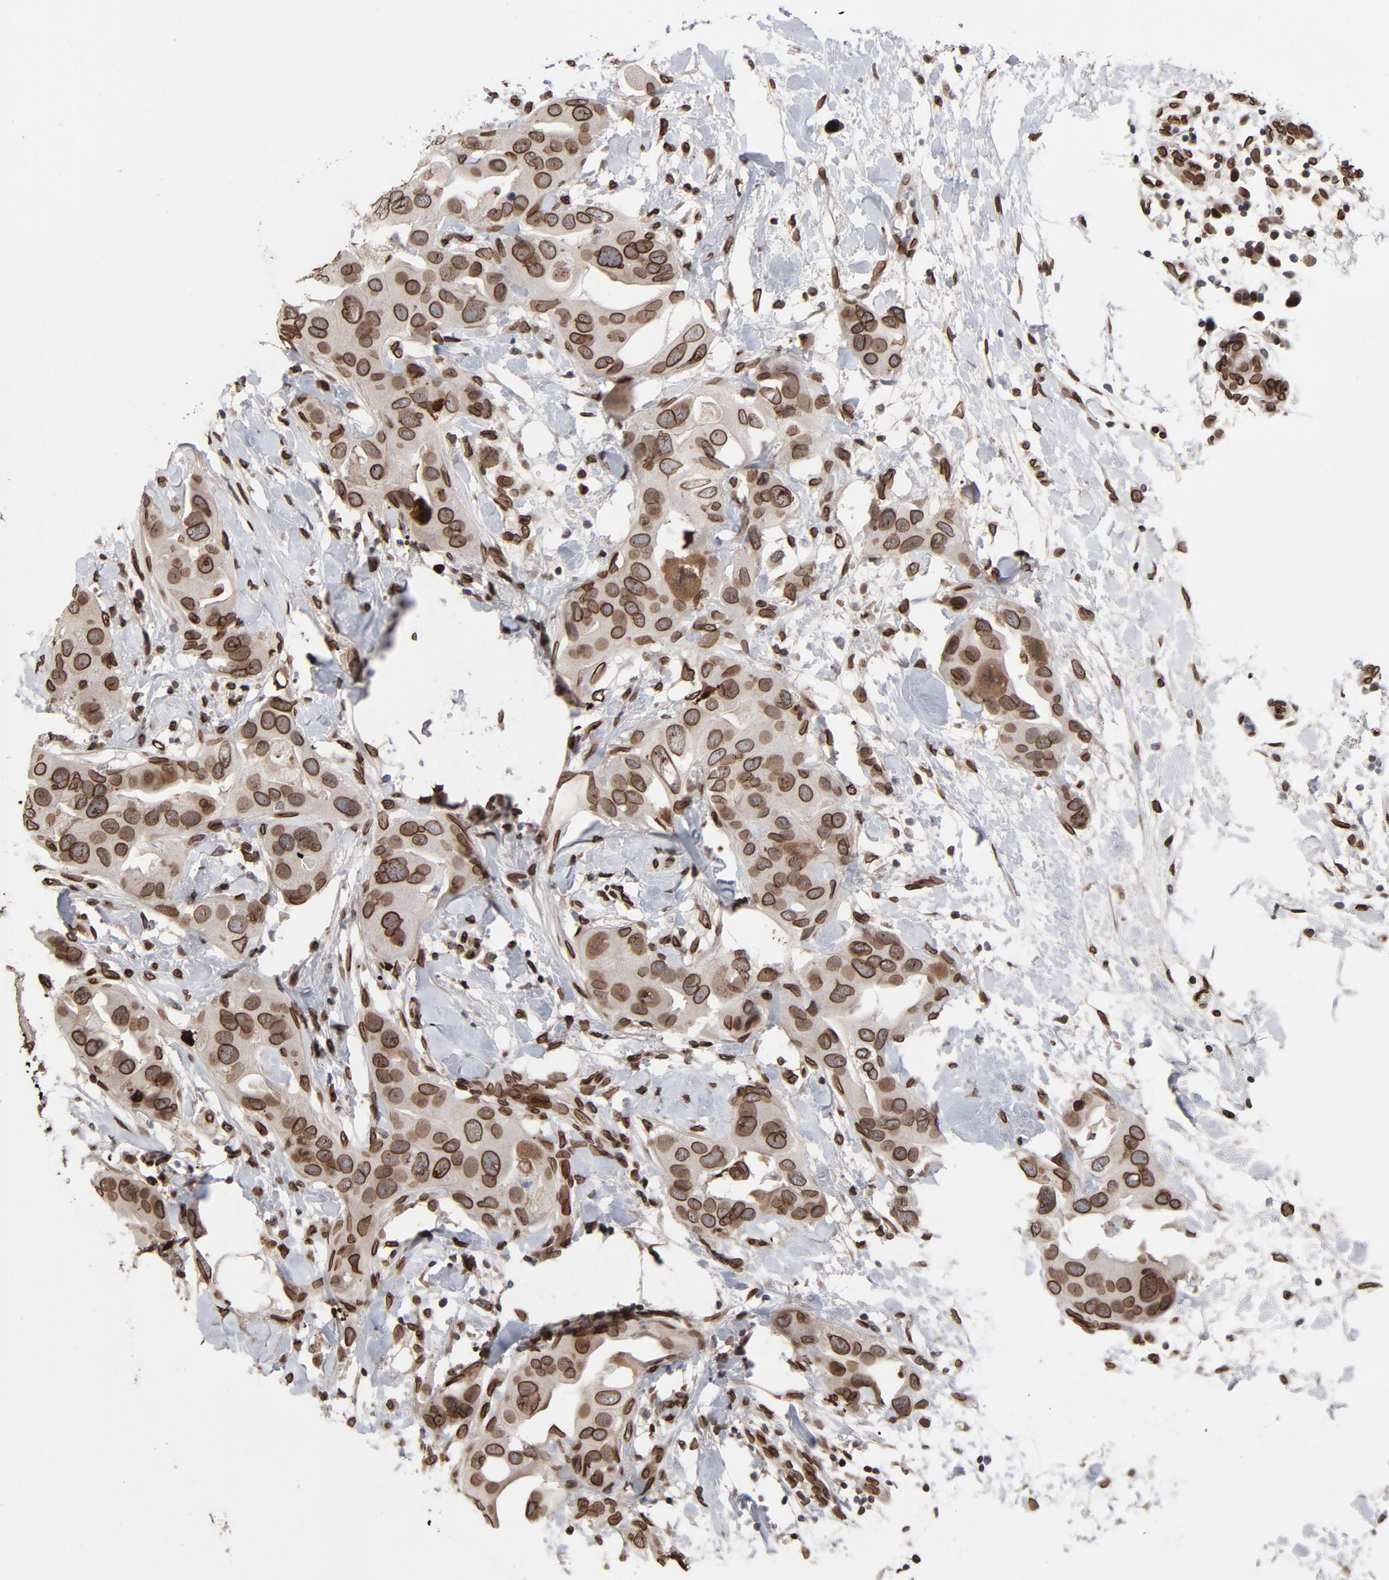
{"staining": {"intensity": "strong", "quantity": ">75%", "location": "cytoplasmic/membranous,nuclear"}, "tissue": "breast cancer", "cell_type": "Tumor cells", "image_type": "cancer", "snomed": [{"axis": "morphology", "description": "Duct carcinoma"}, {"axis": "topography", "description": "Breast"}], "caption": "DAB immunohistochemical staining of invasive ductal carcinoma (breast) shows strong cytoplasmic/membranous and nuclear protein staining in about >75% of tumor cells. (DAB IHC with brightfield microscopy, high magnification).", "gene": "LMNA", "patient": {"sex": "female", "age": 40}}